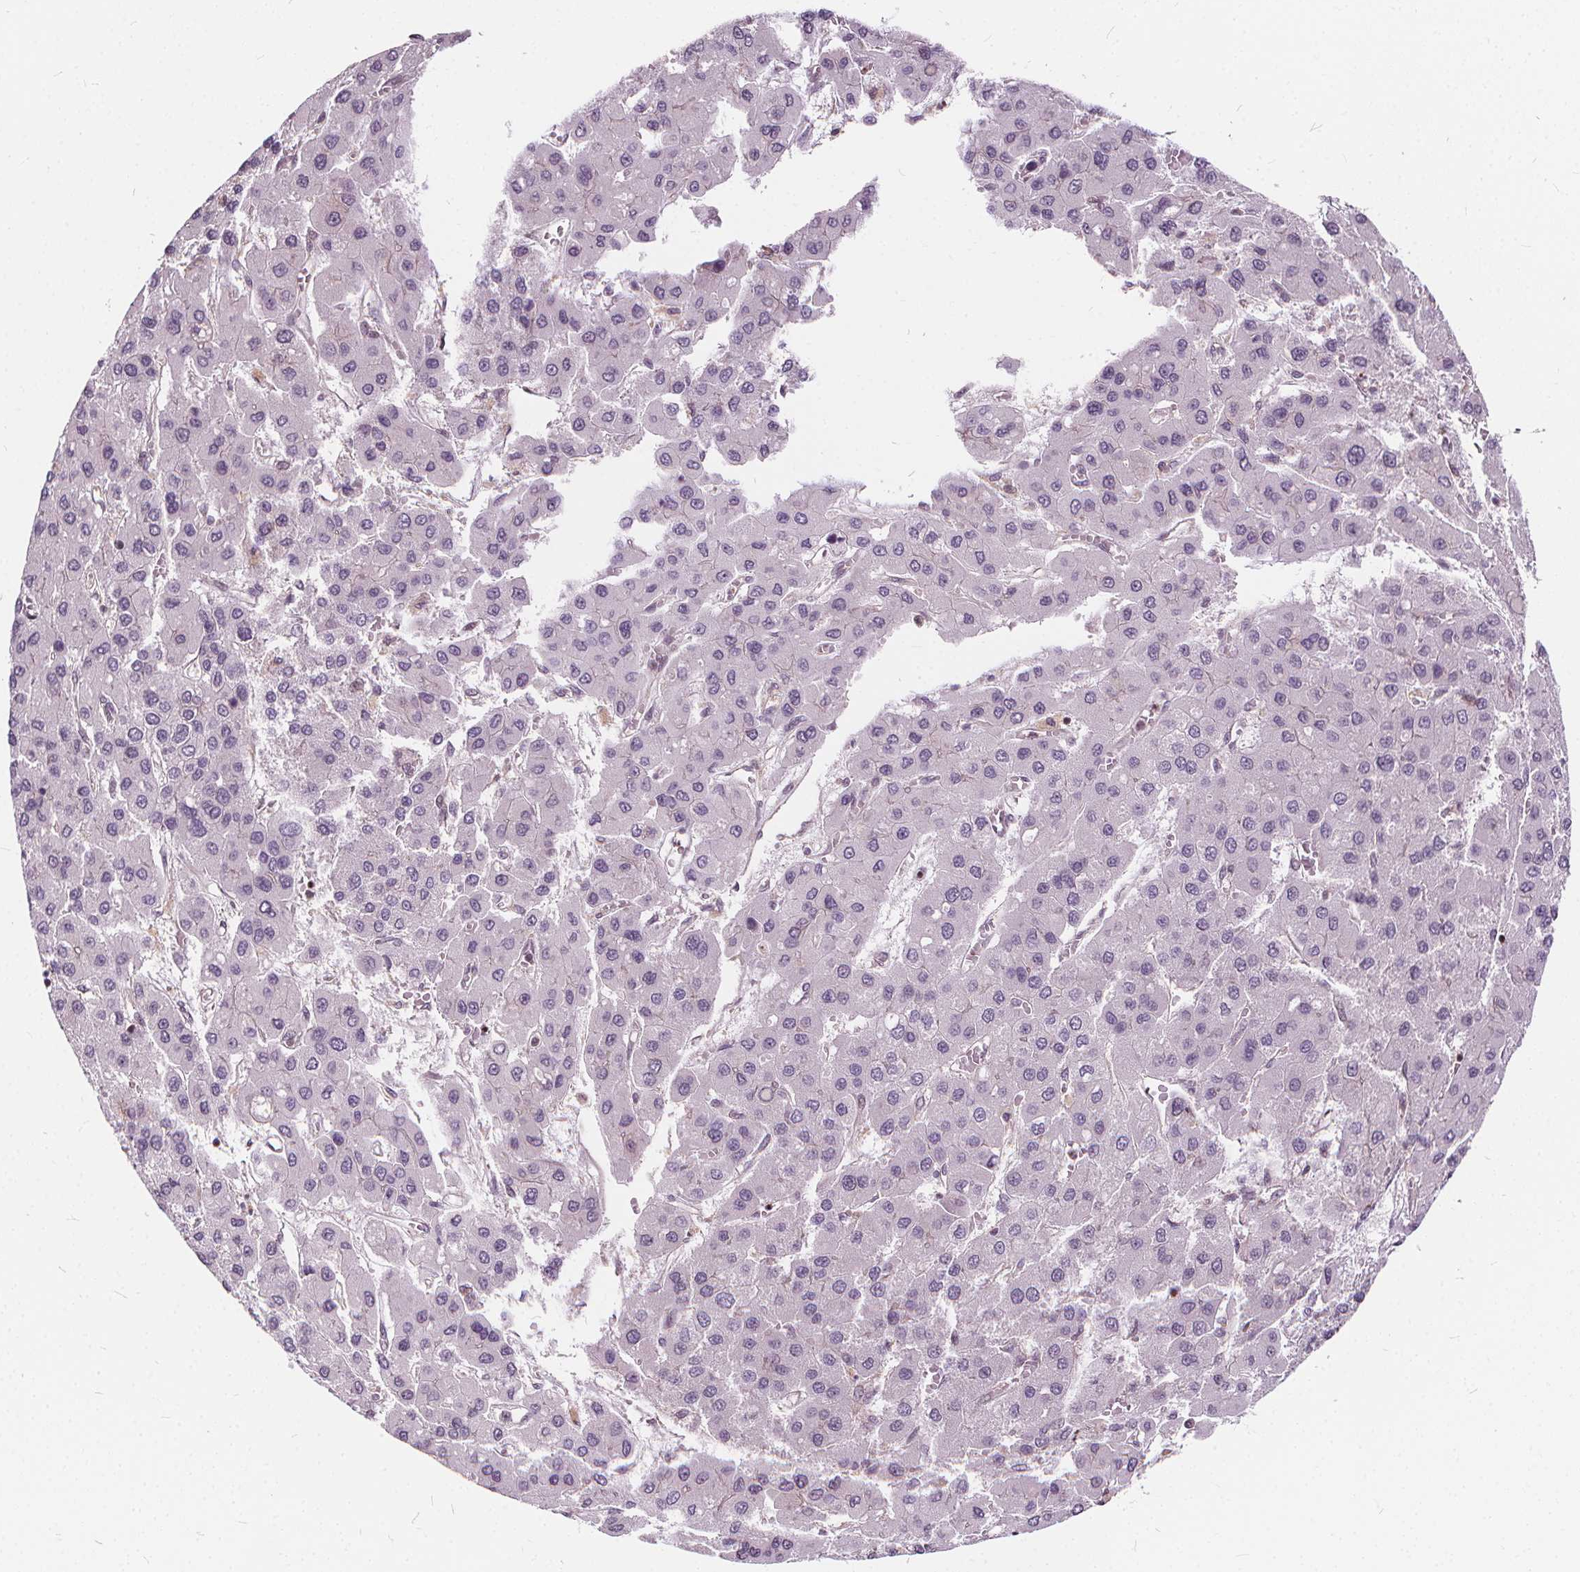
{"staining": {"intensity": "negative", "quantity": "none", "location": "none"}, "tissue": "liver cancer", "cell_type": "Tumor cells", "image_type": "cancer", "snomed": [{"axis": "morphology", "description": "Carcinoma, Hepatocellular, NOS"}, {"axis": "topography", "description": "Liver"}], "caption": "Liver cancer (hepatocellular carcinoma) stained for a protein using immunohistochemistry (IHC) demonstrates no staining tumor cells.", "gene": "INPP5E", "patient": {"sex": "female", "age": 41}}